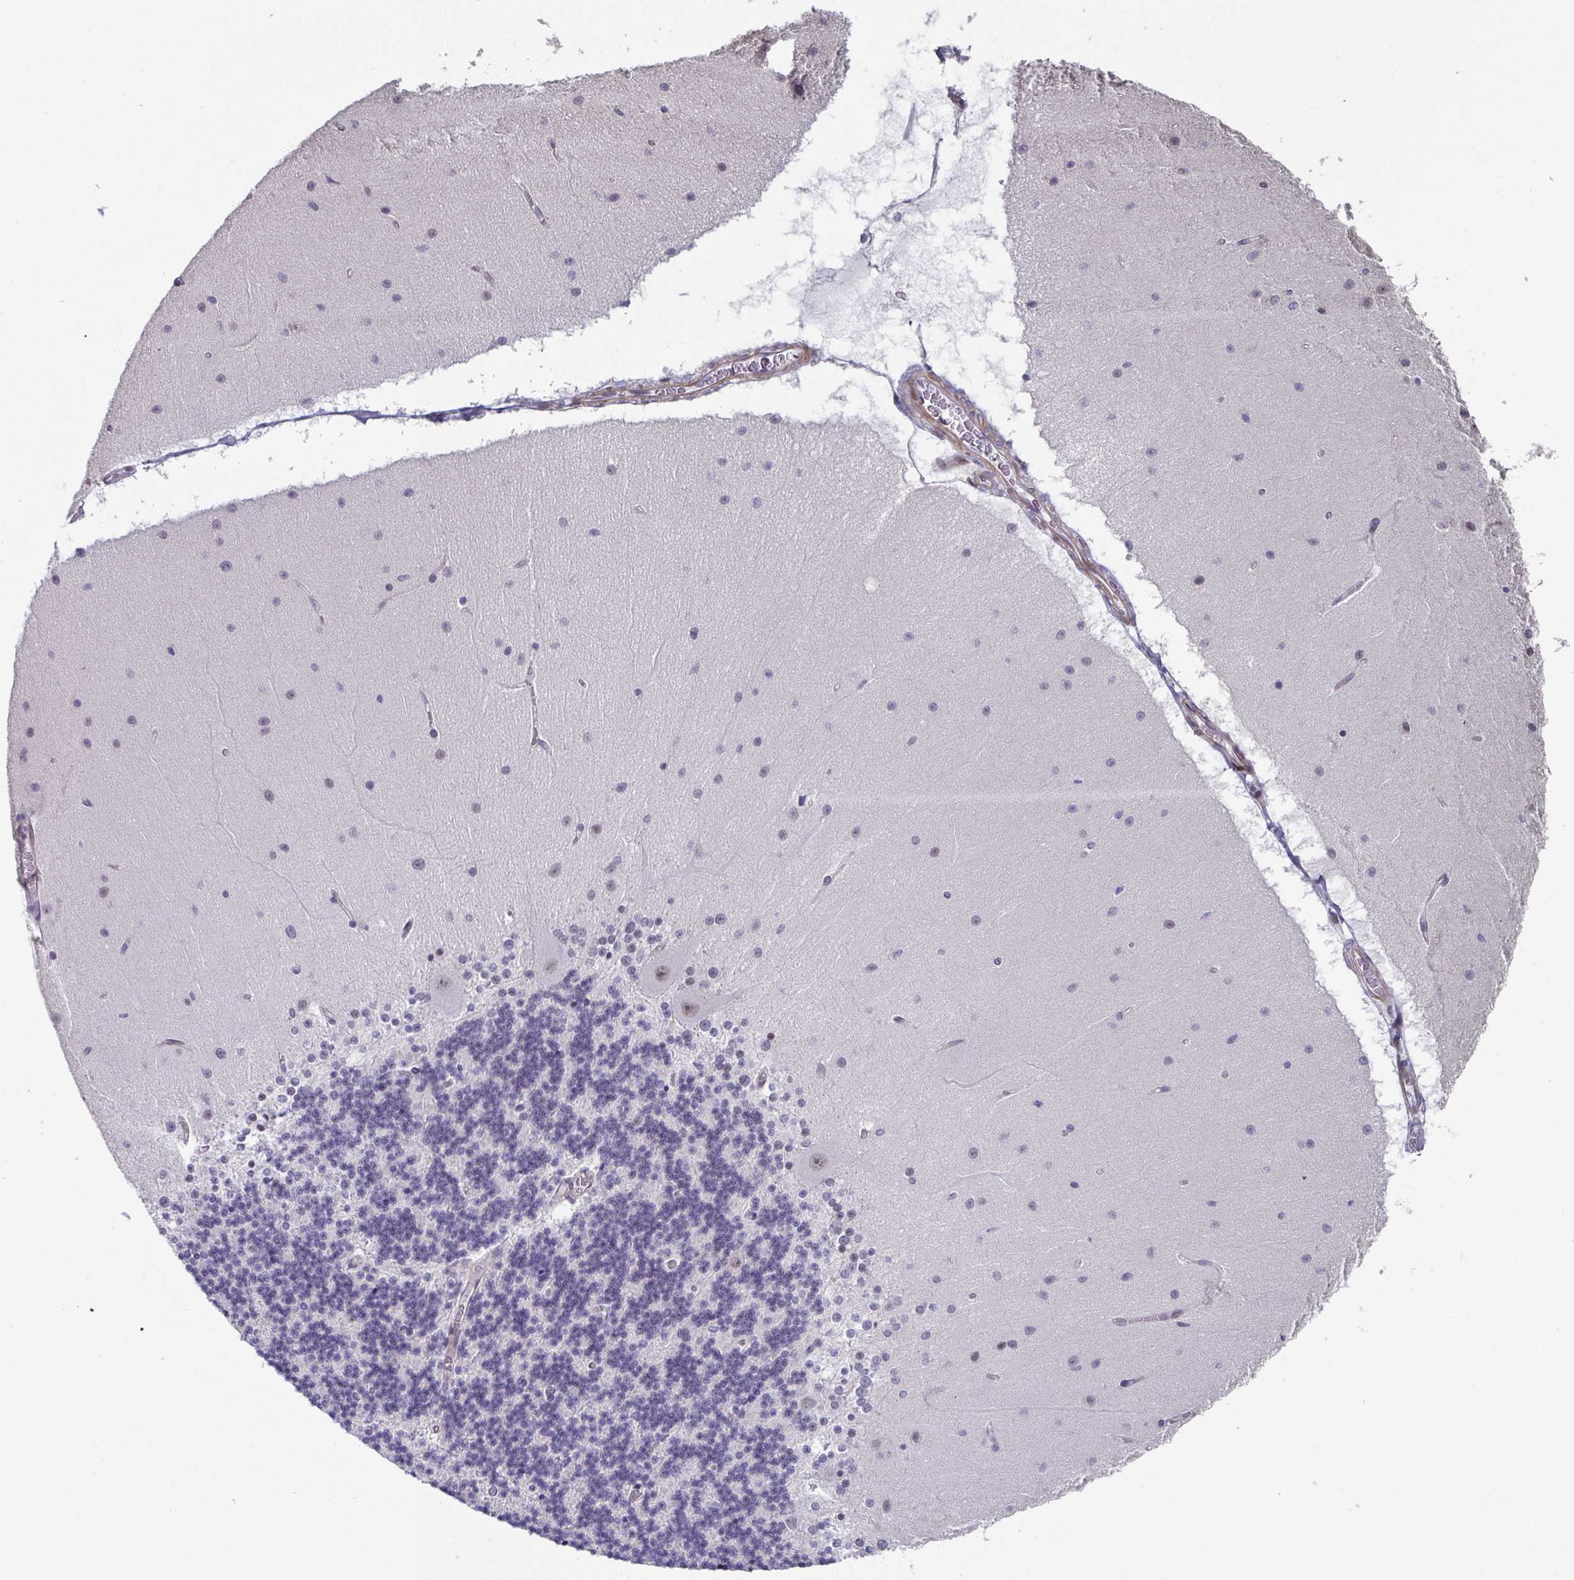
{"staining": {"intensity": "negative", "quantity": "none", "location": "none"}, "tissue": "cerebellum", "cell_type": "Cells in granular layer", "image_type": "normal", "snomed": [{"axis": "morphology", "description": "Normal tissue, NOS"}, {"axis": "topography", "description": "Cerebellum"}], "caption": "The photomicrograph displays no significant expression in cells in granular layer of cerebellum. Brightfield microscopy of immunohistochemistry (IHC) stained with DAB (brown) and hematoxylin (blue), captured at high magnification.", "gene": "WDR72", "patient": {"sex": "female", "age": 54}}